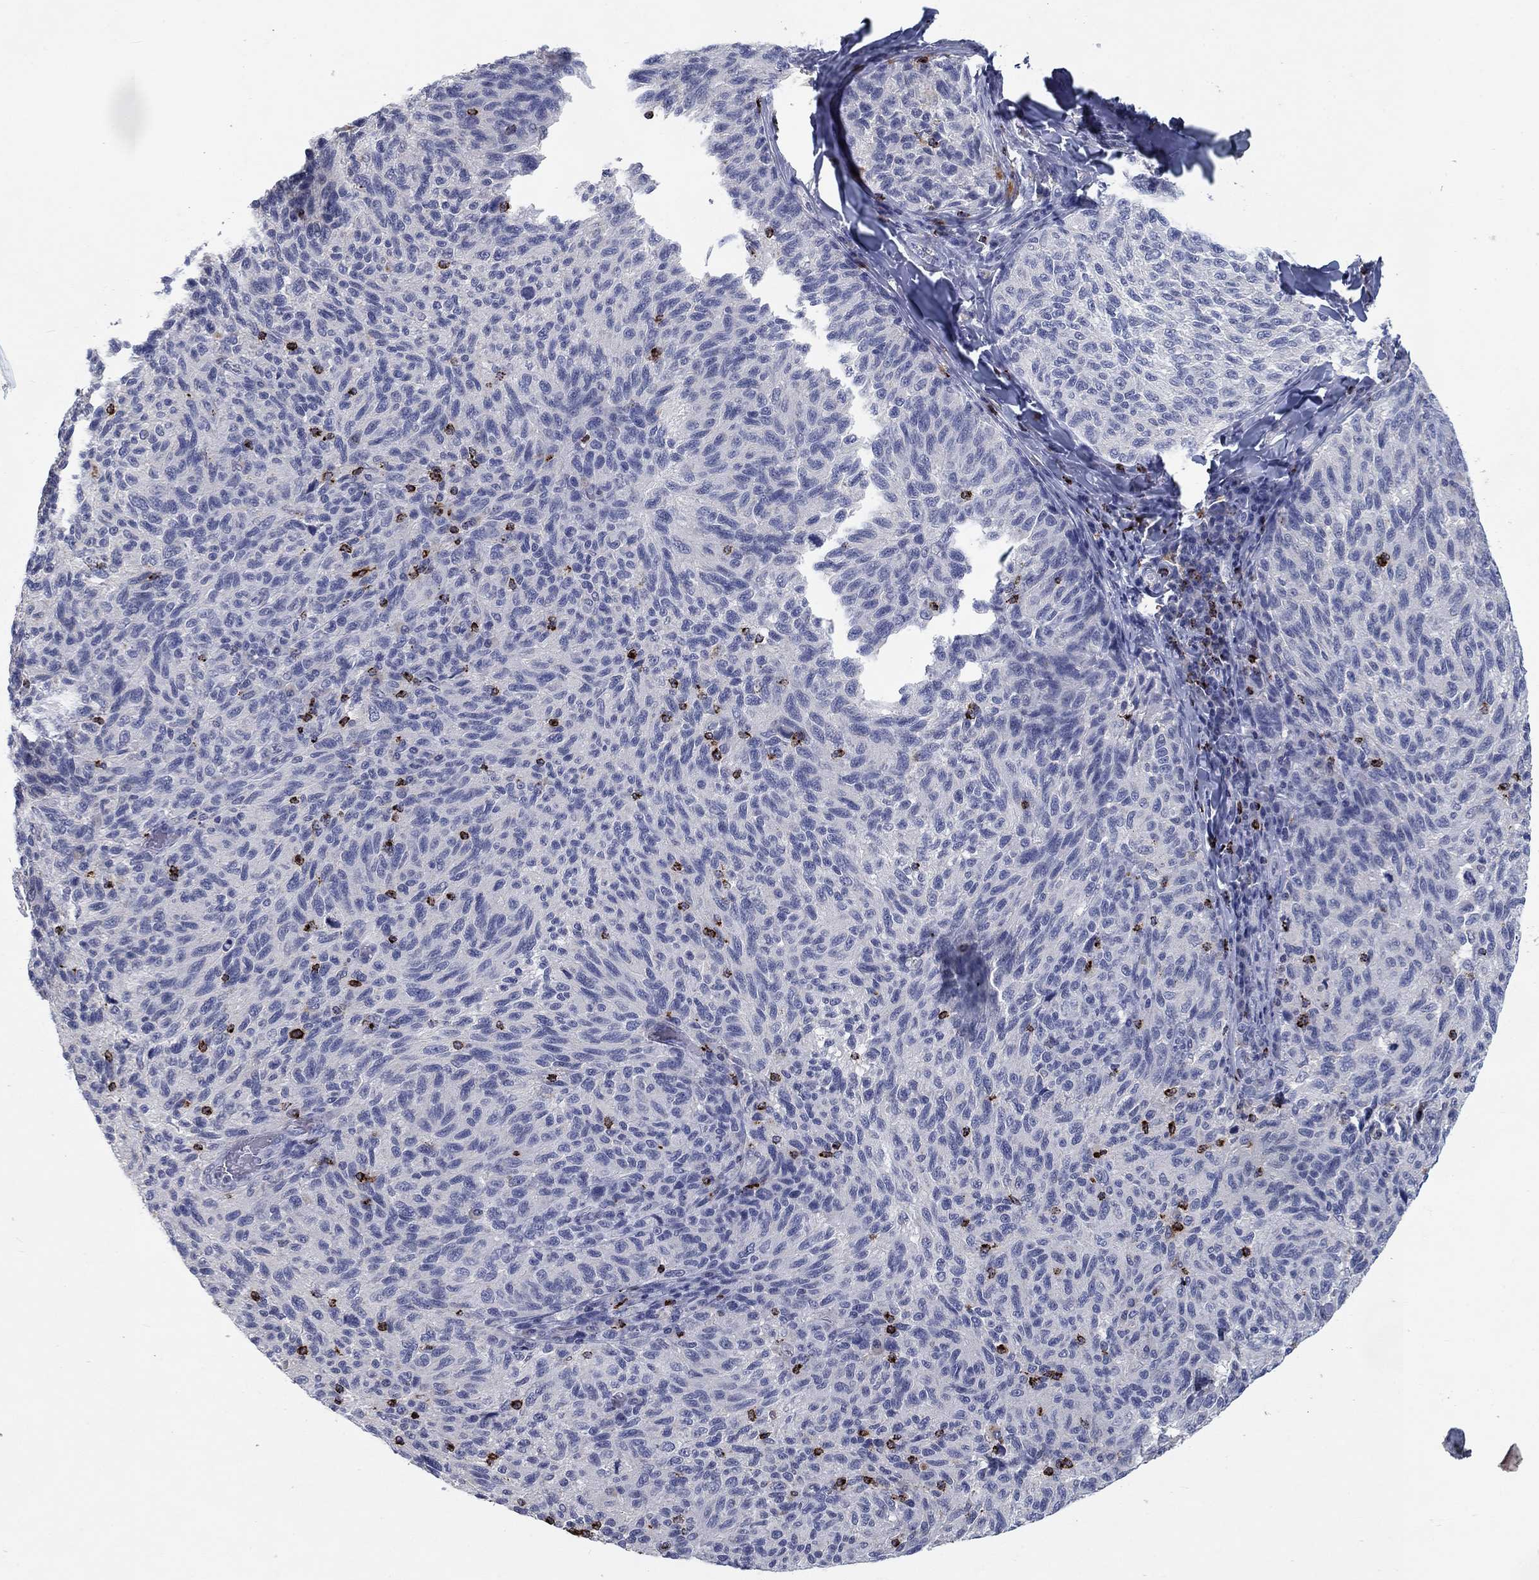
{"staining": {"intensity": "negative", "quantity": "none", "location": "none"}, "tissue": "melanoma", "cell_type": "Tumor cells", "image_type": "cancer", "snomed": [{"axis": "morphology", "description": "Malignant melanoma, NOS"}, {"axis": "topography", "description": "Skin"}], "caption": "There is no significant staining in tumor cells of melanoma.", "gene": "GZMA", "patient": {"sex": "female", "age": 73}}